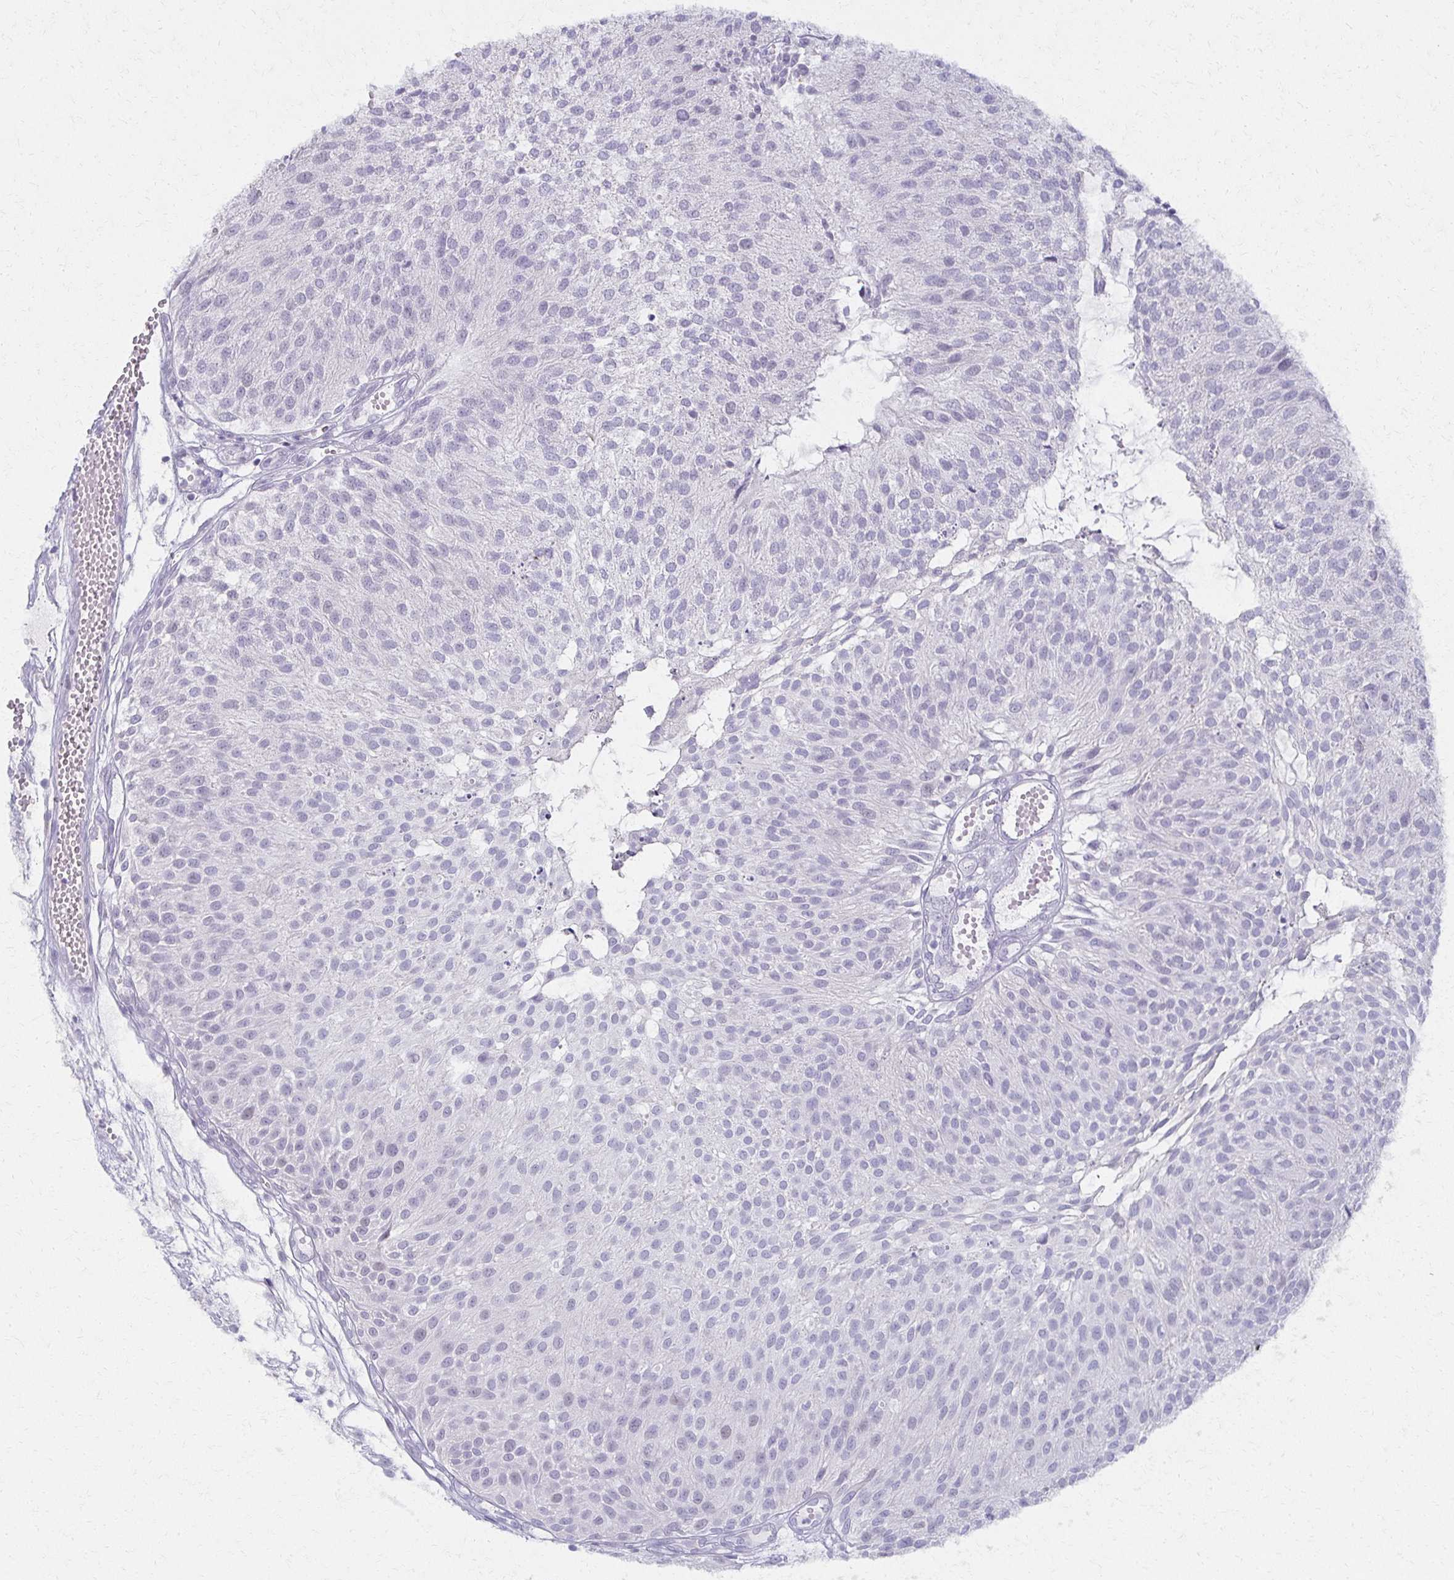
{"staining": {"intensity": "weak", "quantity": "<25%", "location": "nuclear"}, "tissue": "urothelial cancer", "cell_type": "Tumor cells", "image_type": "cancer", "snomed": [{"axis": "morphology", "description": "Urothelial carcinoma, NOS"}, {"axis": "topography", "description": "Urinary bladder"}], "caption": "Tumor cells show no significant protein staining in transitional cell carcinoma.", "gene": "MORC4", "patient": {"sex": "male", "age": 84}}